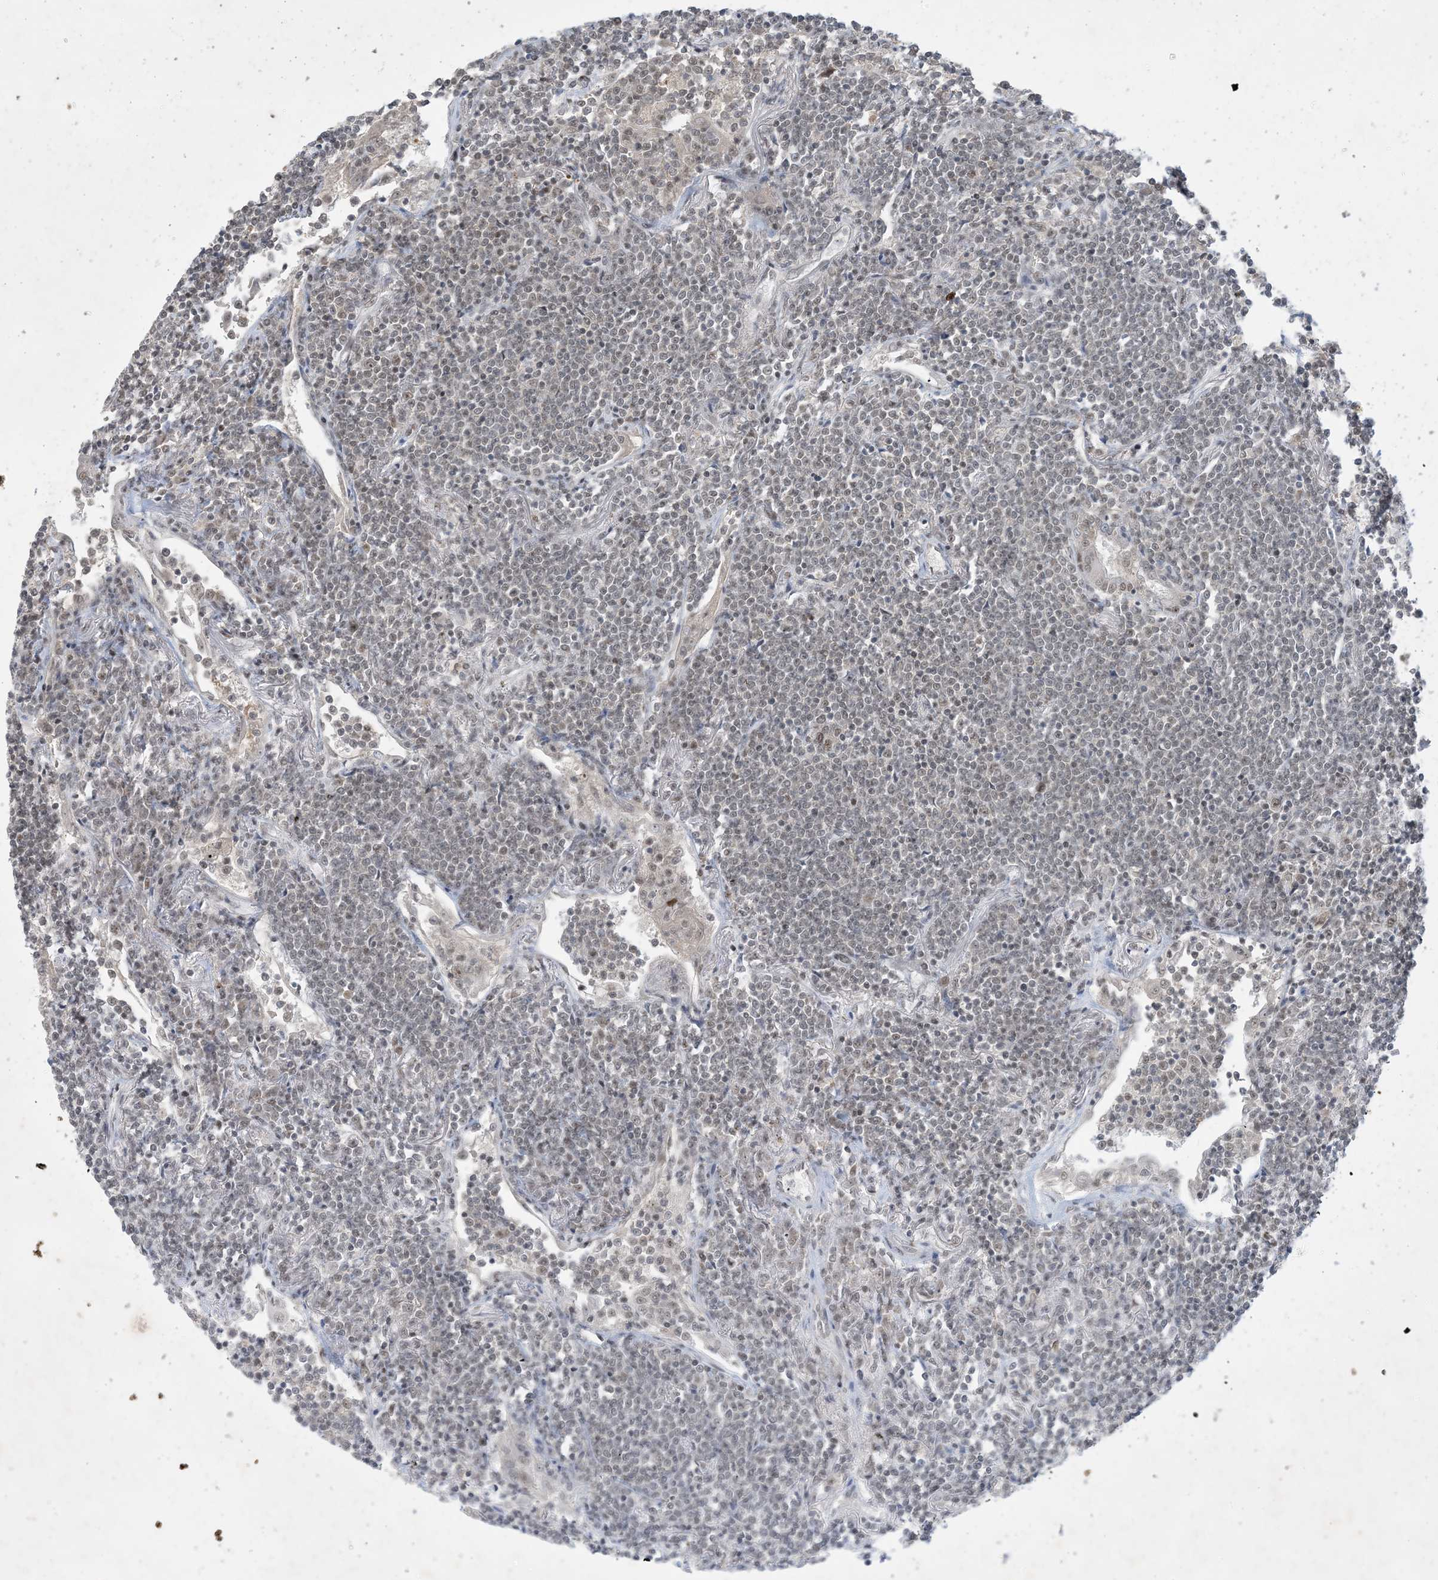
{"staining": {"intensity": "weak", "quantity": ">75%", "location": "nuclear"}, "tissue": "lymphoma", "cell_type": "Tumor cells", "image_type": "cancer", "snomed": [{"axis": "morphology", "description": "Malignant lymphoma, non-Hodgkin's type, Low grade"}, {"axis": "topography", "description": "Lung"}], "caption": "This is a histology image of immunohistochemistry (IHC) staining of lymphoma, which shows weak positivity in the nuclear of tumor cells.", "gene": "ZNF674", "patient": {"sex": "female", "age": 71}}